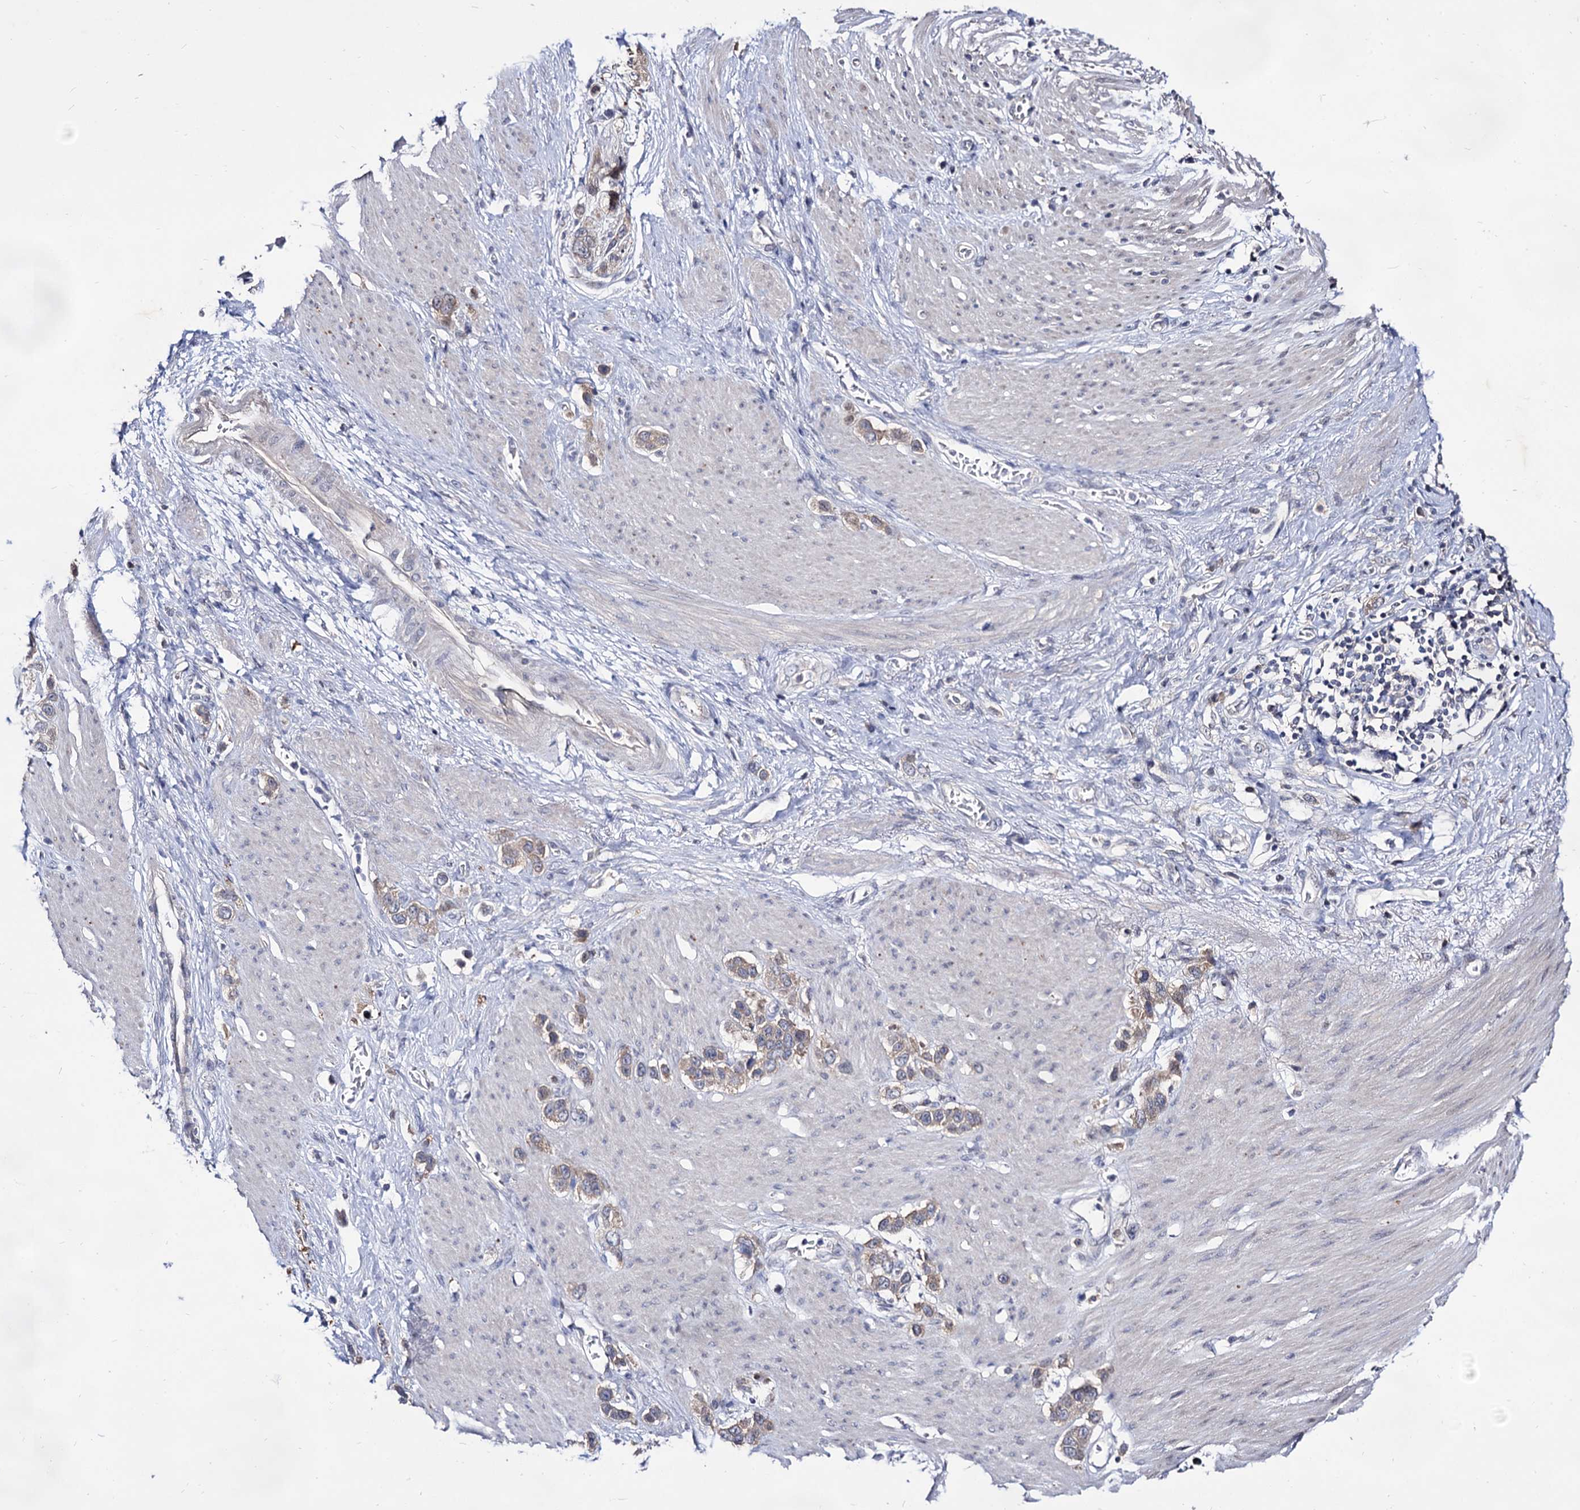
{"staining": {"intensity": "weak", "quantity": "25%-75%", "location": "cytoplasmic/membranous"}, "tissue": "stomach cancer", "cell_type": "Tumor cells", "image_type": "cancer", "snomed": [{"axis": "morphology", "description": "Adenocarcinoma, NOS"}, {"axis": "morphology", "description": "Adenocarcinoma, High grade"}, {"axis": "topography", "description": "Stomach, upper"}, {"axis": "topography", "description": "Stomach, lower"}], "caption": "Immunohistochemical staining of stomach adenocarcinoma demonstrates low levels of weak cytoplasmic/membranous staining in approximately 25%-75% of tumor cells. (Stains: DAB in brown, nuclei in blue, Microscopy: brightfield microscopy at high magnification).", "gene": "ARFIP2", "patient": {"sex": "female", "age": 65}}